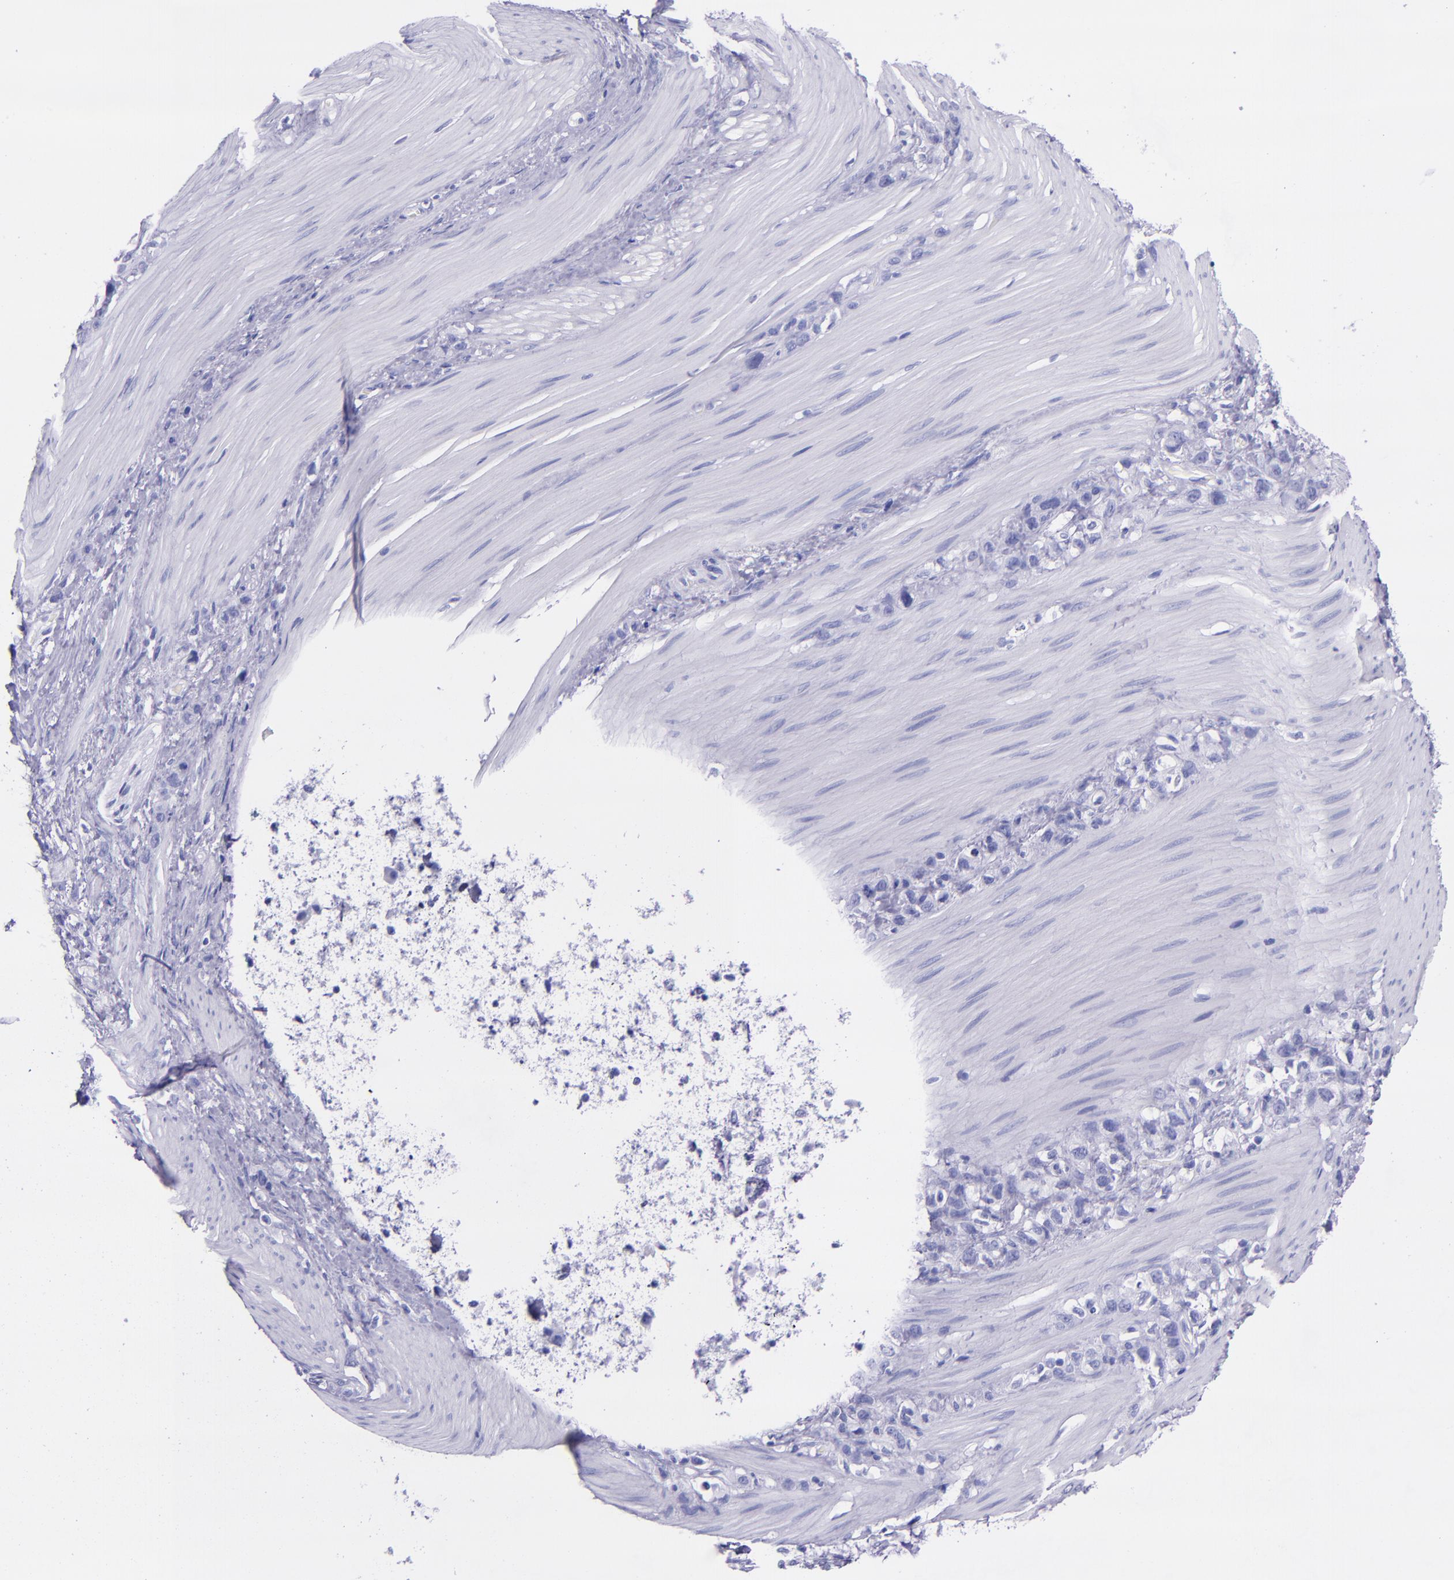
{"staining": {"intensity": "negative", "quantity": "none", "location": "none"}, "tissue": "stomach cancer", "cell_type": "Tumor cells", "image_type": "cancer", "snomed": [{"axis": "morphology", "description": "Normal tissue, NOS"}, {"axis": "morphology", "description": "Adenocarcinoma, NOS"}, {"axis": "morphology", "description": "Adenocarcinoma, High grade"}, {"axis": "topography", "description": "Stomach, upper"}, {"axis": "topography", "description": "Stomach"}], "caption": "DAB immunohistochemical staining of stomach cancer (adenocarcinoma) reveals no significant staining in tumor cells.", "gene": "MBP", "patient": {"sex": "female", "age": 65}}